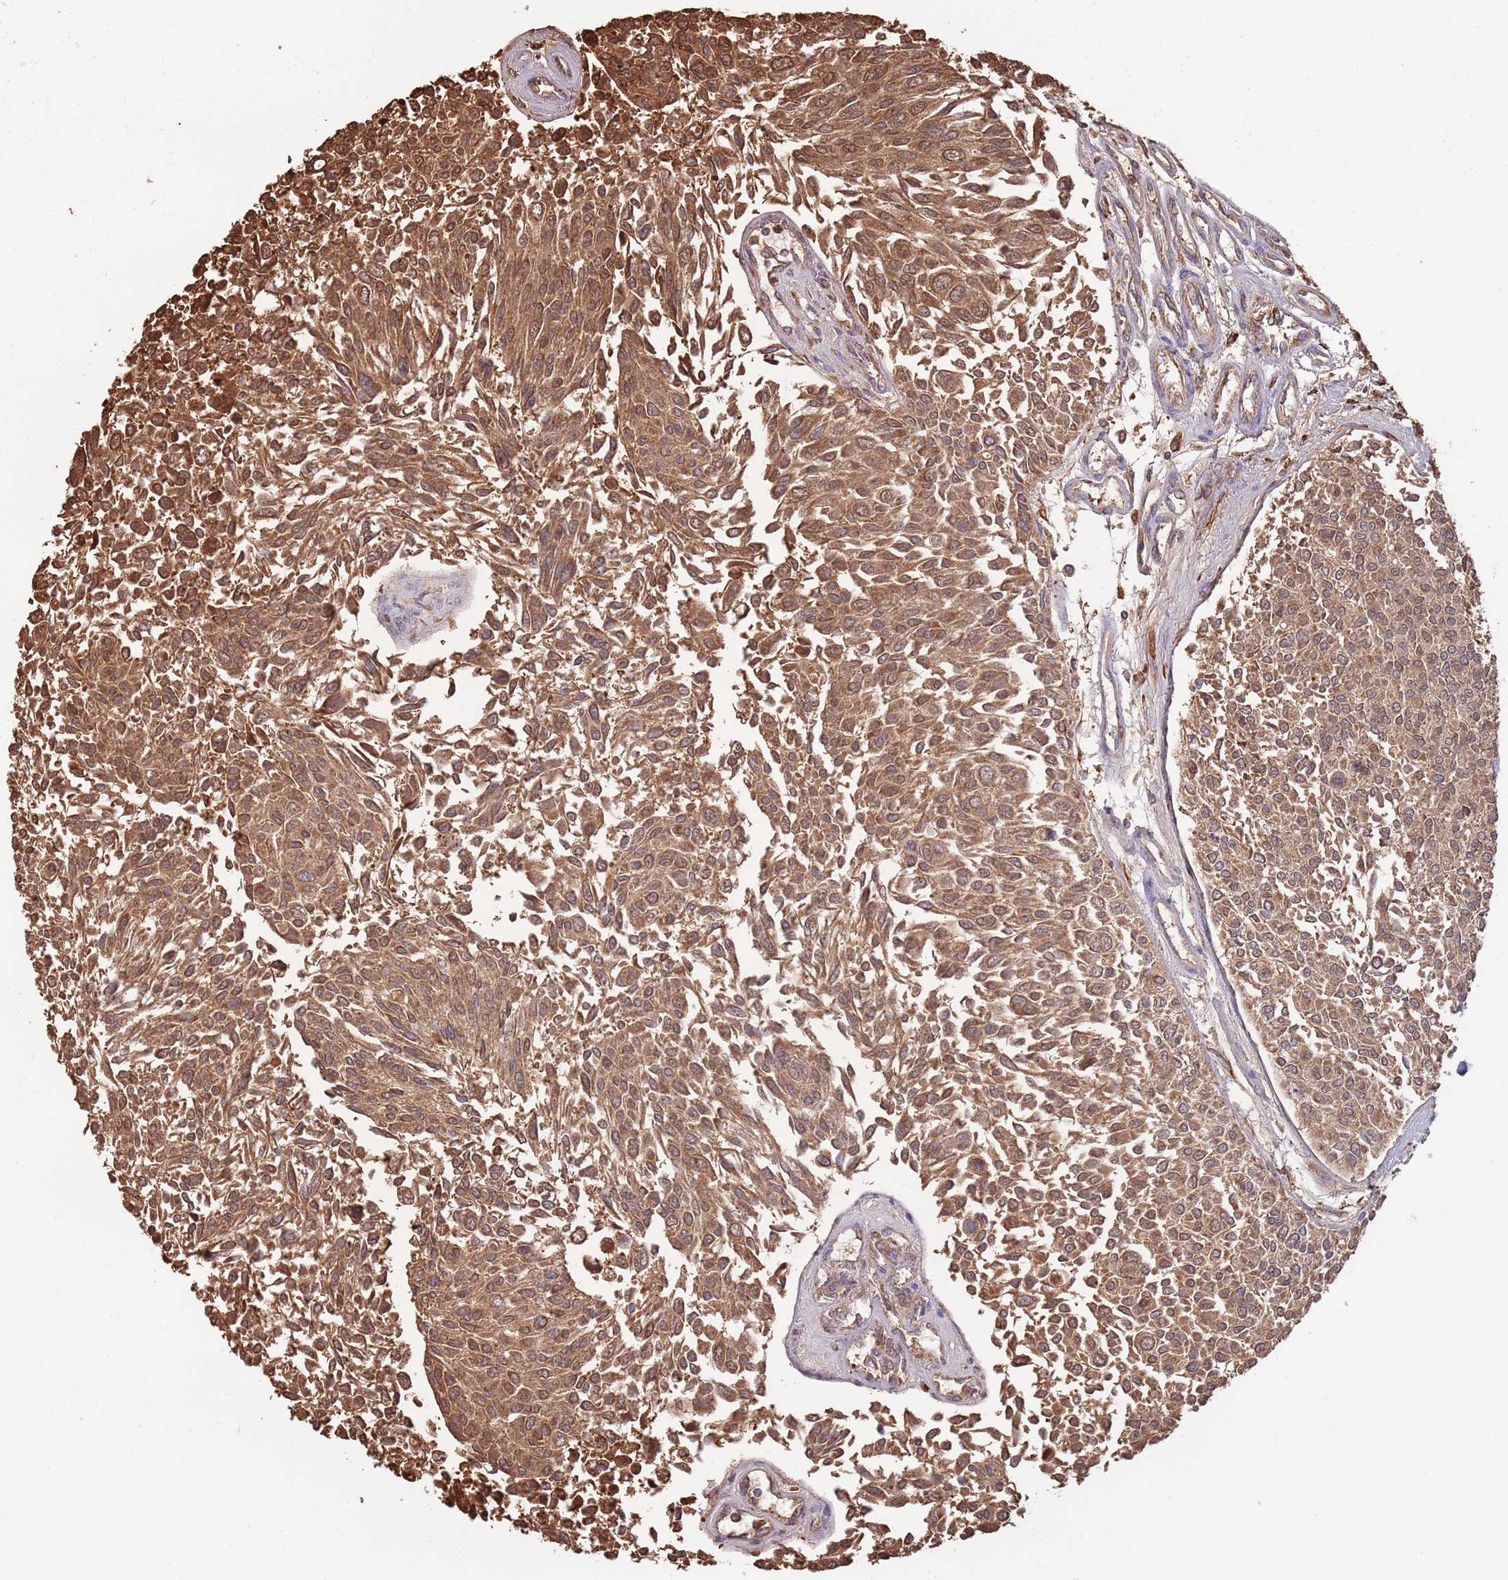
{"staining": {"intensity": "moderate", "quantity": ">75%", "location": "cytoplasmic/membranous,nuclear"}, "tissue": "urothelial cancer", "cell_type": "Tumor cells", "image_type": "cancer", "snomed": [{"axis": "morphology", "description": "Urothelial carcinoma, NOS"}, {"axis": "topography", "description": "Urinary bladder"}], "caption": "Human urothelial cancer stained for a protein (brown) reveals moderate cytoplasmic/membranous and nuclear positive staining in approximately >75% of tumor cells.", "gene": "COG4", "patient": {"sex": "male", "age": 55}}